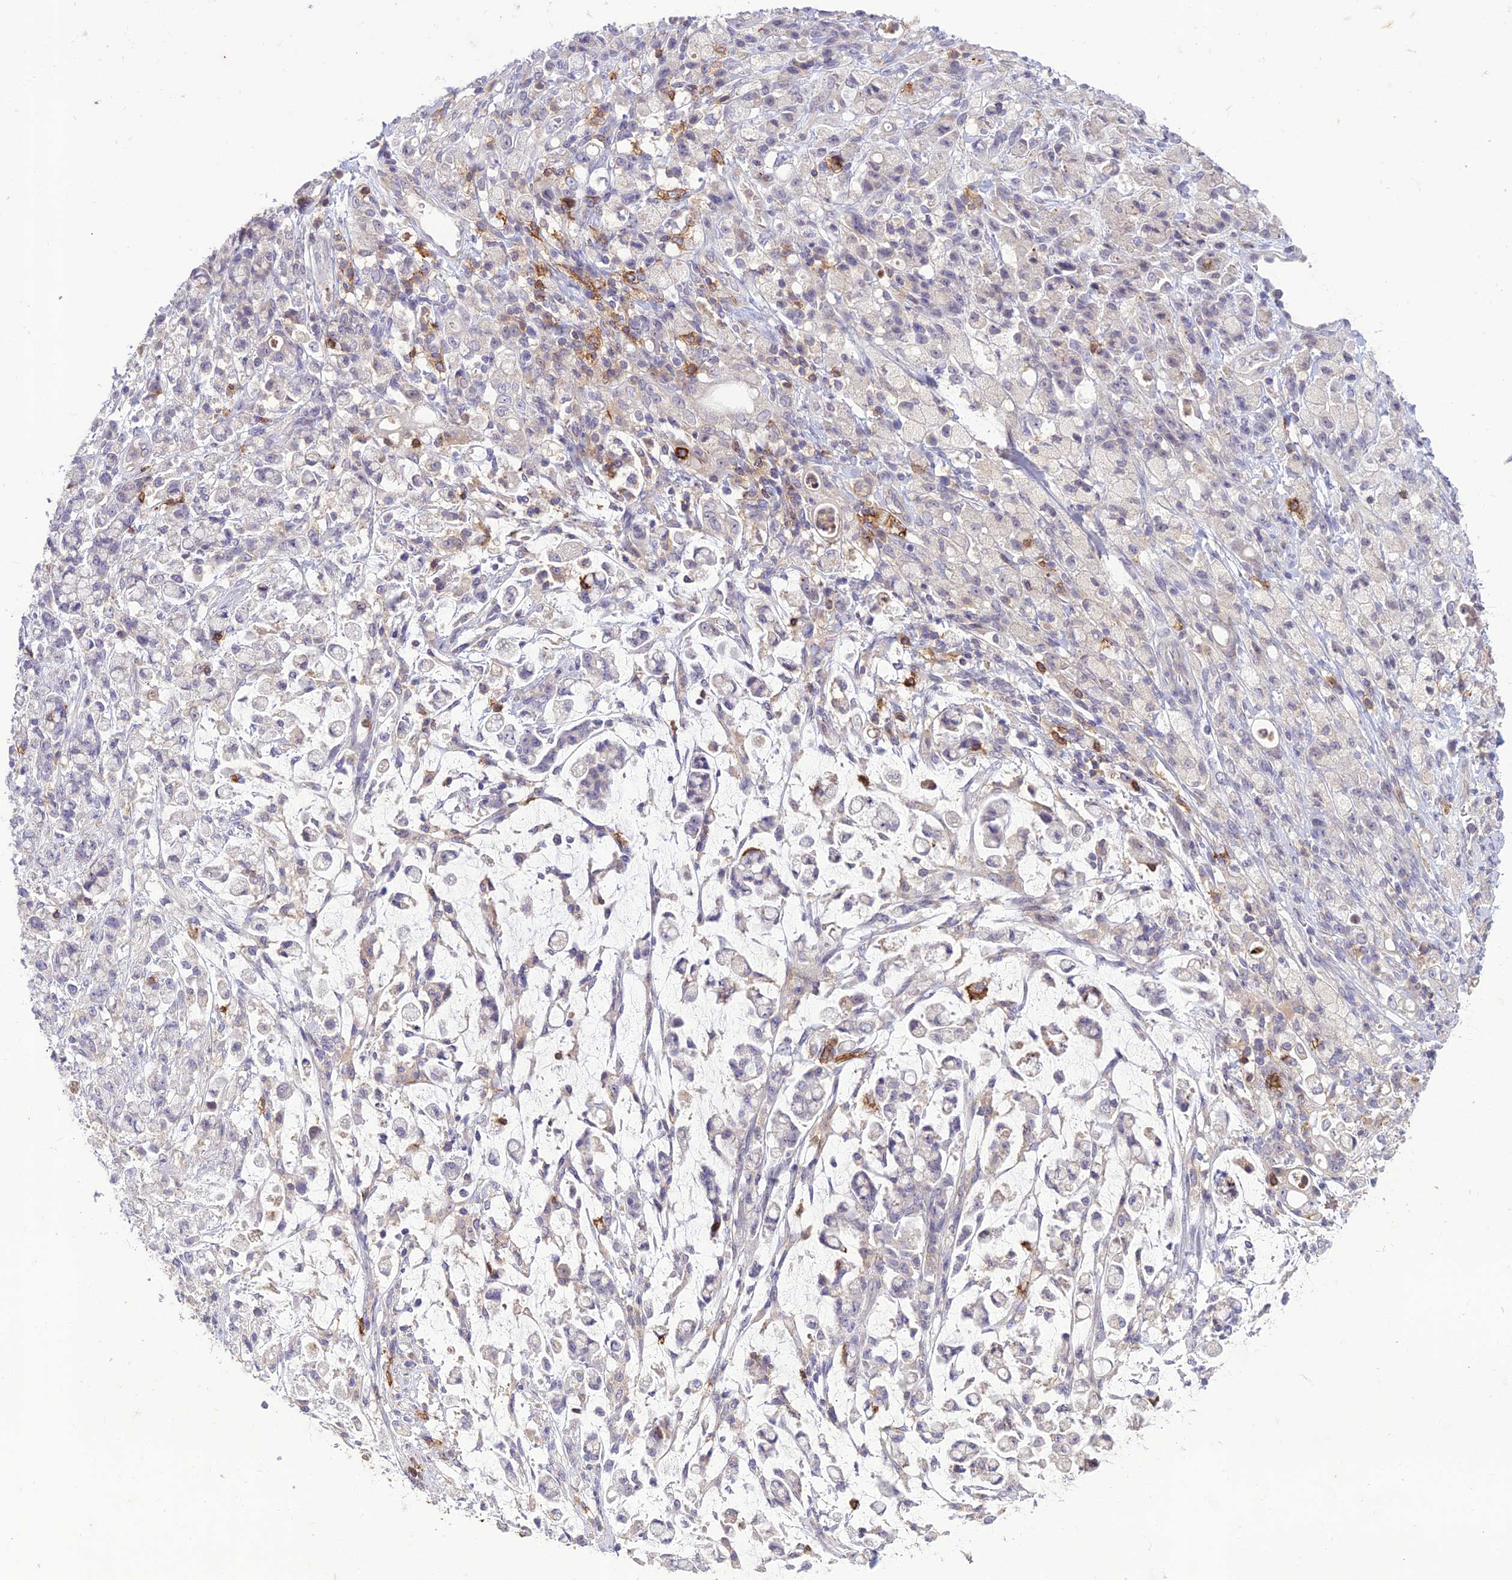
{"staining": {"intensity": "negative", "quantity": "none", "location": "none"}, "tissue": "stomach cancer", "cell_type": "Tumor cells", "image_type": "cancer", "snomed": [{"axis": "morphology", "description": "Adenocarcinoma, NOS"}, {"axis": "topography", "description": "Stomach"}], "caption": "An IHC histopathology image of stomach cancer (adenocarcinoma) is shown. There is no staining in tumor cells of stomach cancer (adenocarcinoma).", "gene": "ITGAE", "patient": {"sex": "female", "age": 60}}